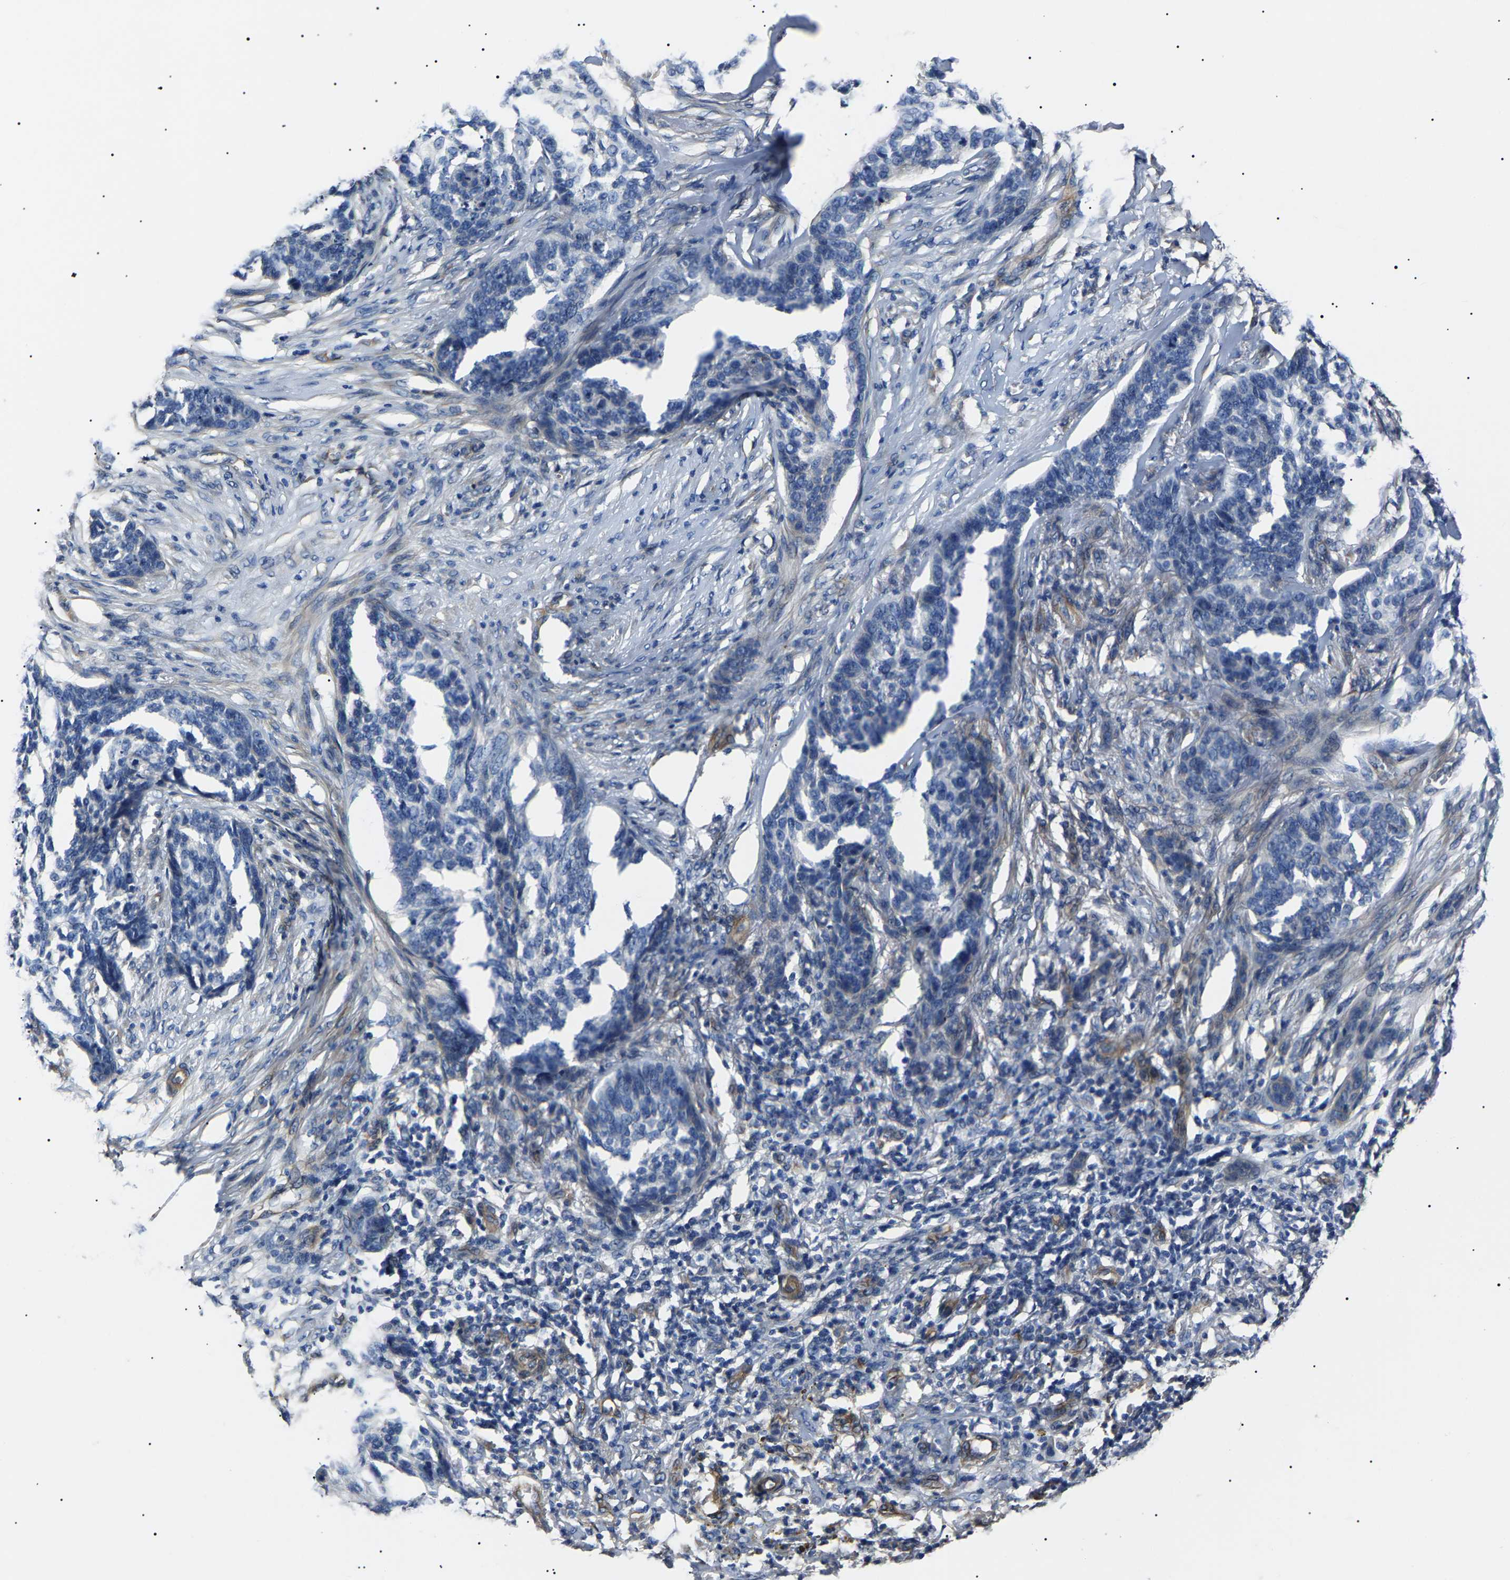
{"staining": {"intensity": "negative", "quantity": "none", "location": "none"}, "tissue": "skin cancer", "cell_type": "Tumor cells", "image_type": "cancer", "snomed": [{"axis": "morphology", "description": "Basal cell carcinoma"}, {"axis": "topography", "description": "Skin"}], "caption": "An image of human skin cancer is negative for staining in tumor cells.", "gene": "KLHL42", "patient": {"sex": "male", "age": 85}}